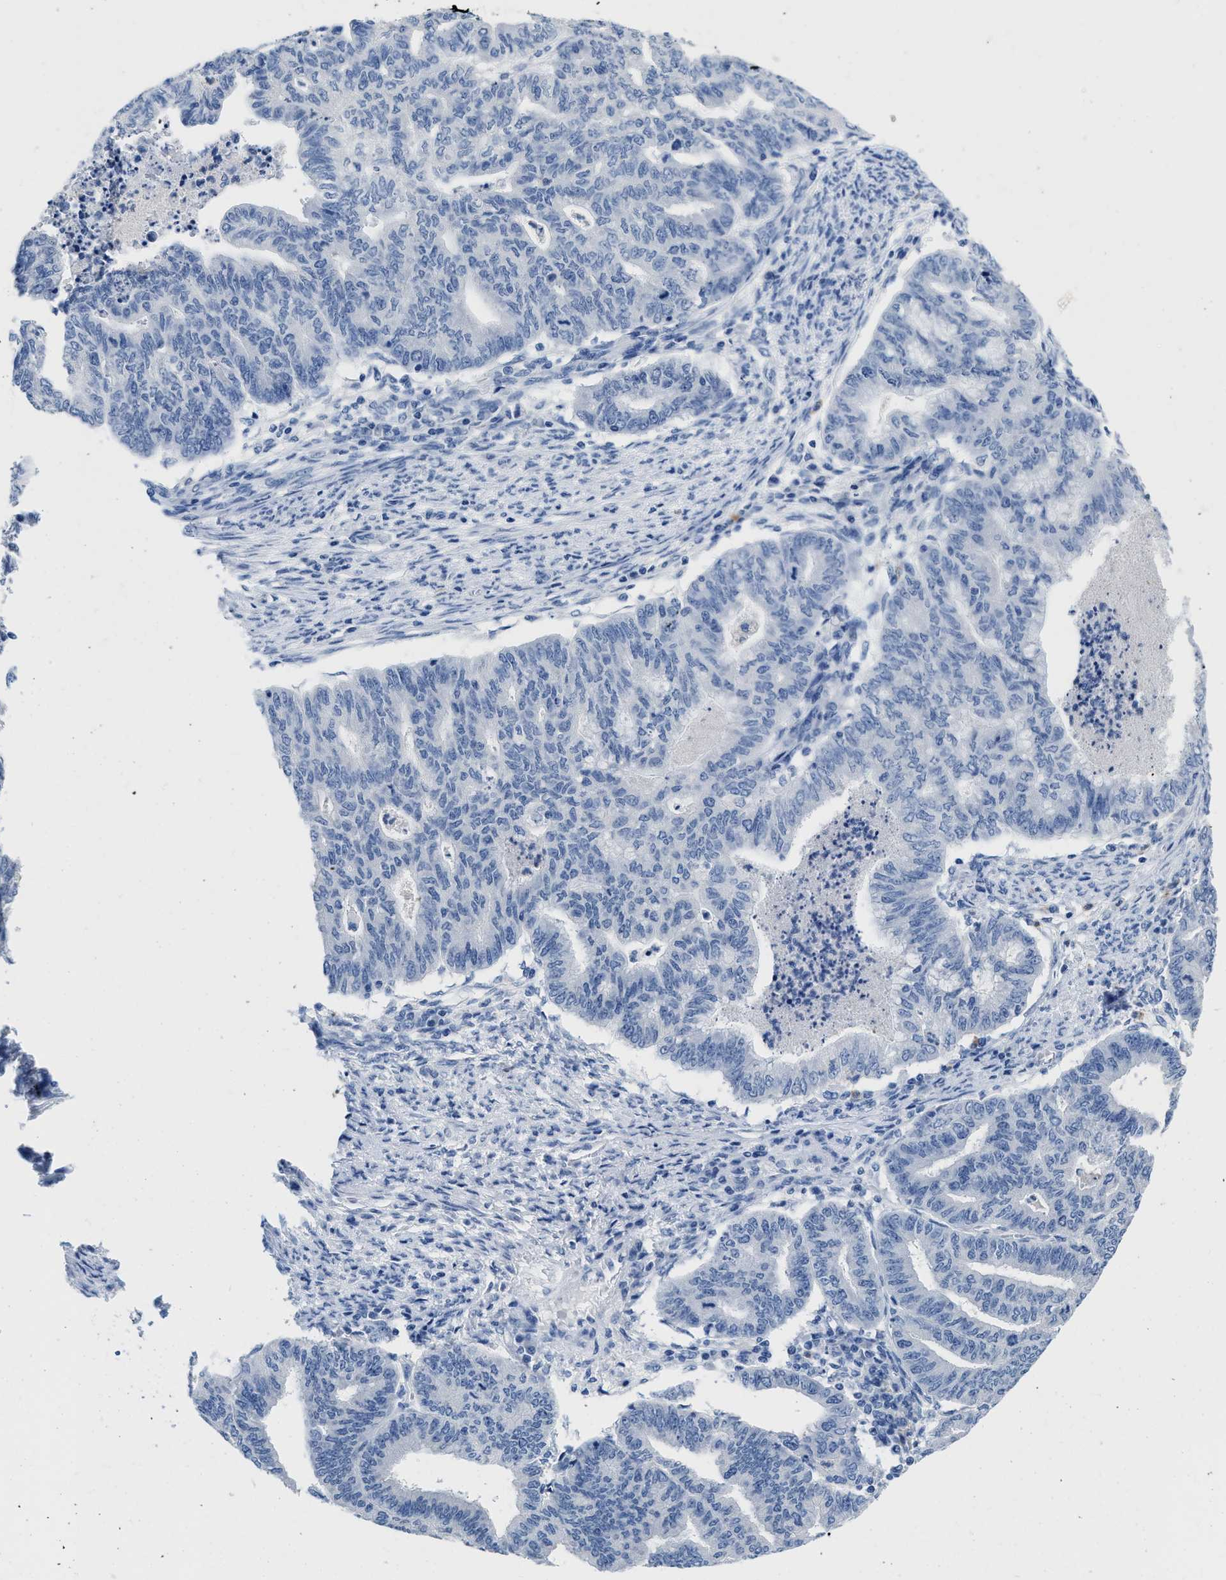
{"staining": {"intensity": "negative", "quantity": "none", "location": "none"}, "tissue": "endometrial cancer", "cell_type": "Tumor cells", "image_type": "cancer", "snomed": [{"axis": "morphology", "description": "Adenocarcinoma, NOS"}, {"axis": "topography", "description": "Endometrium"}], "caption": "DAB immunohistochemical staining of adenocarcinoma (endometrial) shows no significant staining in tumor cells.", "gene": "CR1", "patient": {"sex": "female", "age": 79}}